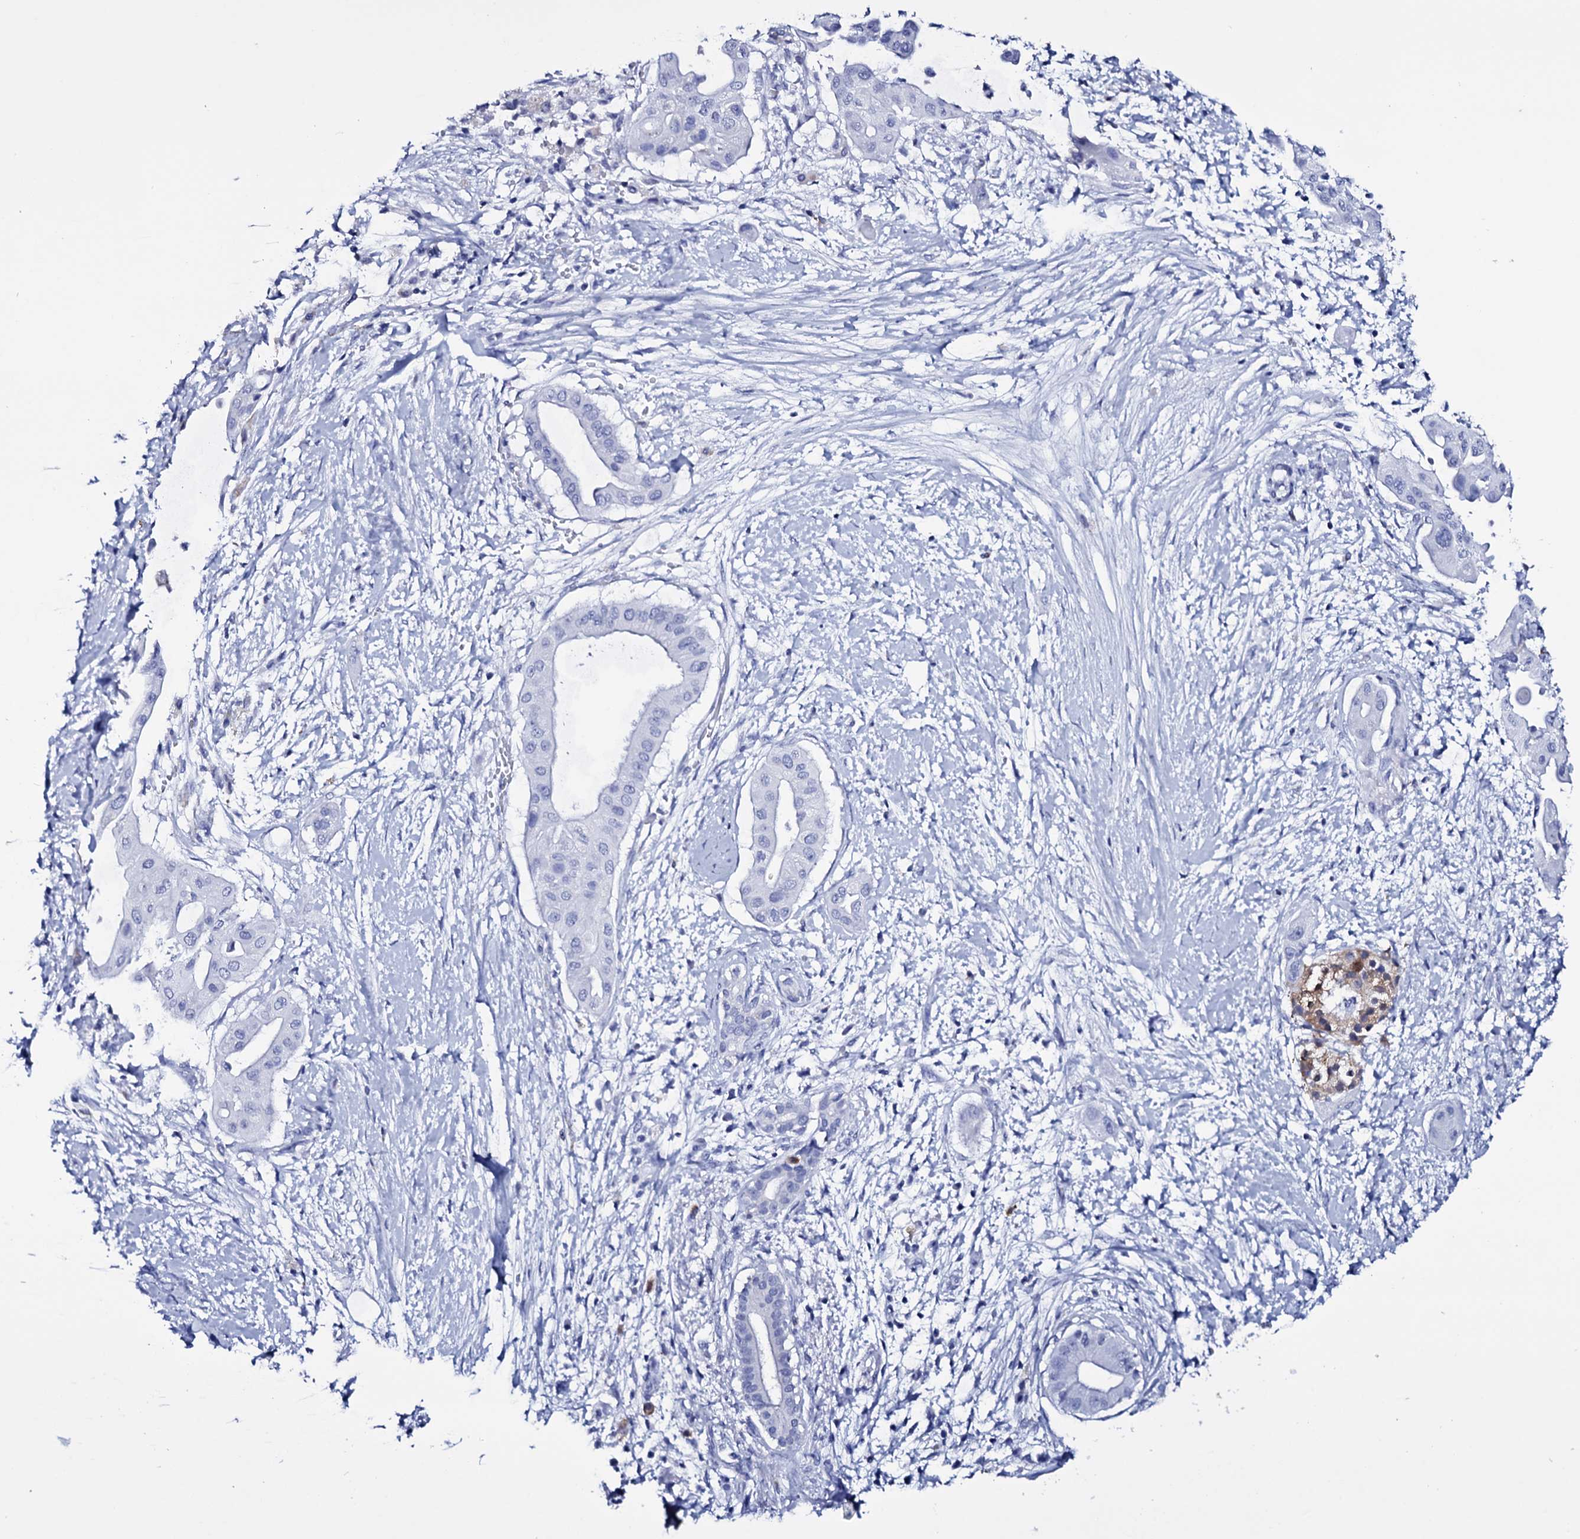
{"staining": {"intensity": "negative", "quantity": "none", "location": "none"}, "tissue": "pancreatic cancer", "cell_type": "Tumor cells", "image_type": "cancer", "snomed": [{"axis": "morphology", "description": "Adenocarcinoma, NOS"}, {"axis": "topography", "description": "Pancreas"}], "caption": "Tumor cells are negative for protein expression in human pancreatic adenocarcinoma.", "gene": "ITPRID2", "patient": {"sex": "male", "age": 68}}